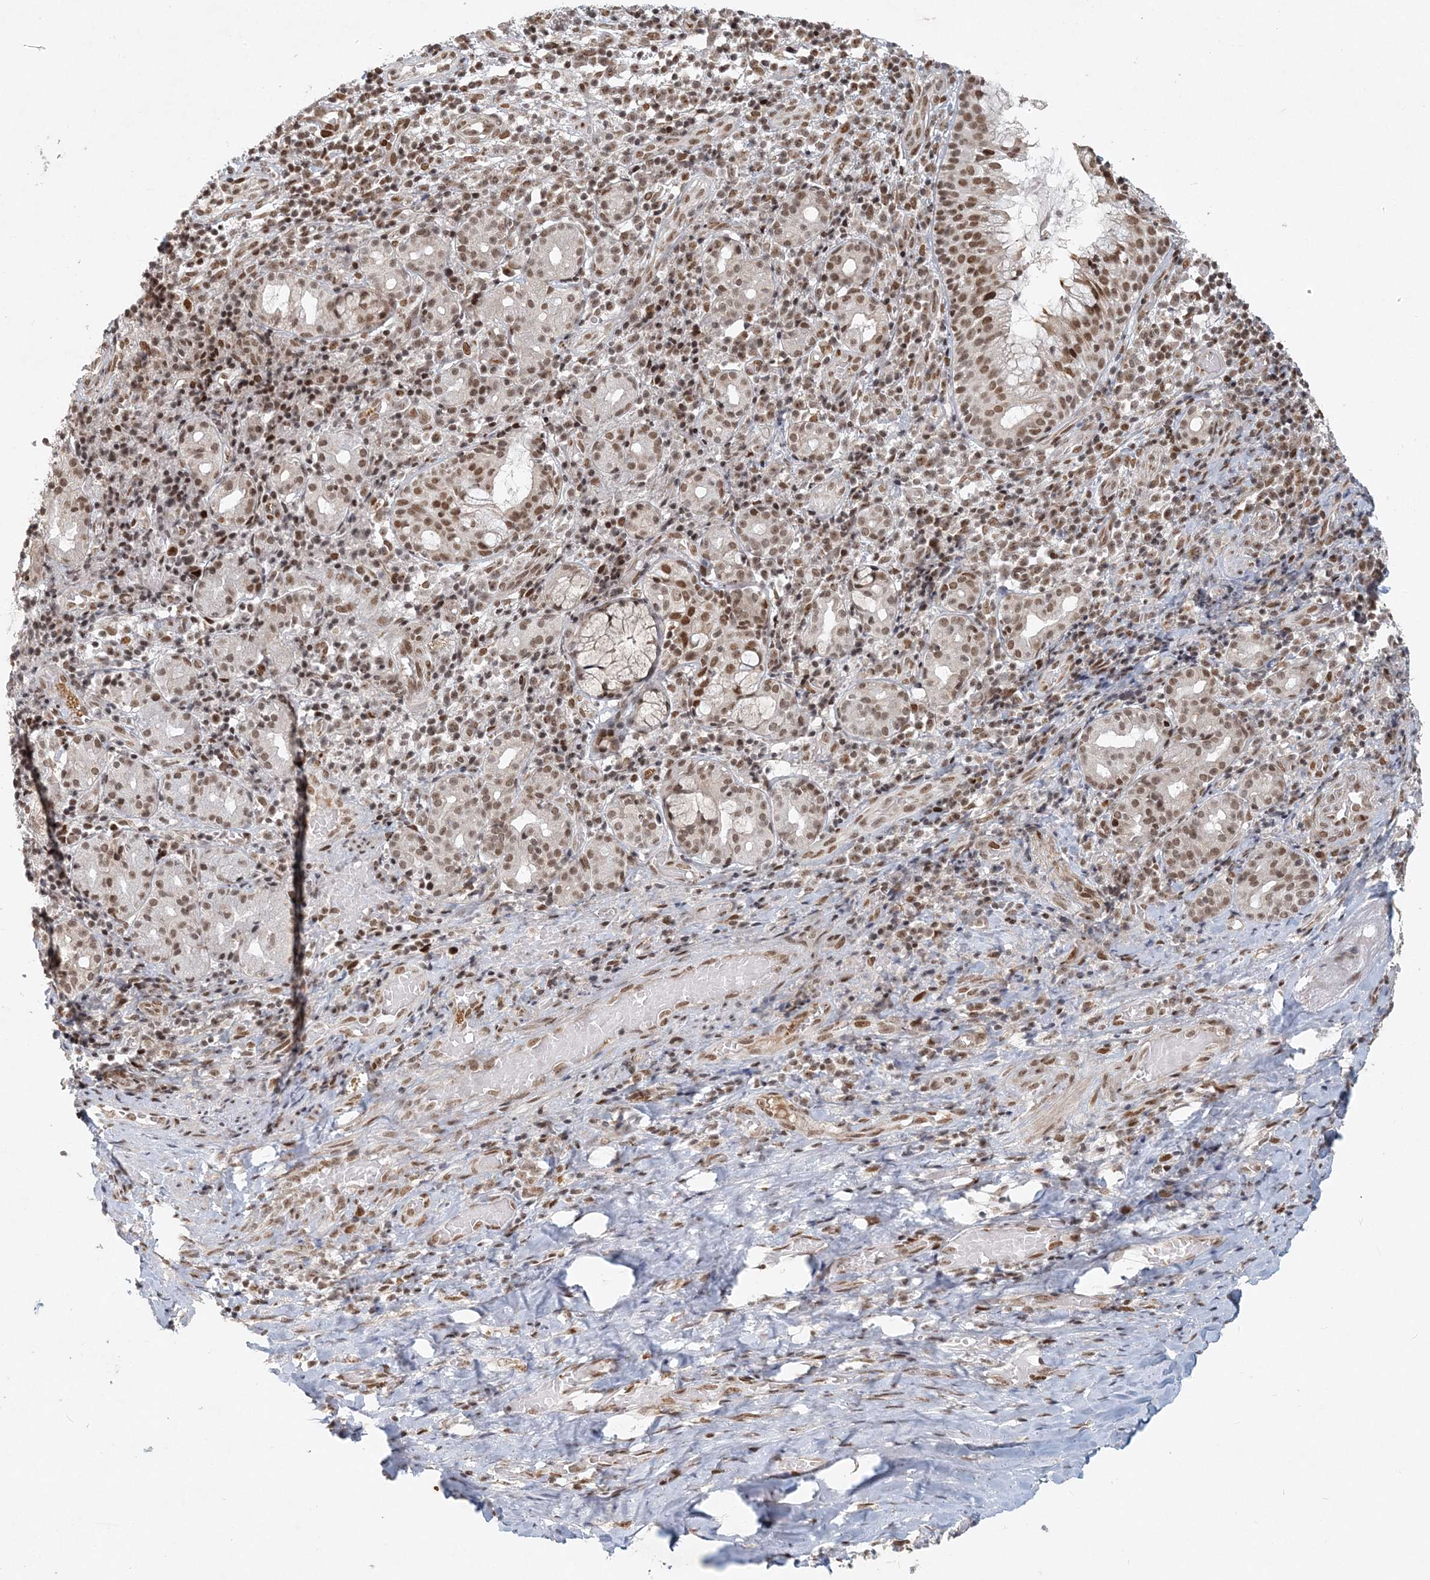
{"staining": {"intensity": "moderate", "quantity": ">75%", "location": "nuclear"}, "tissue": "soft tissue", "cell_type": "Fibroblasts", "image_type": "normal", "snomed": [{"axis": "morphology", "description": "Normal tissue, NOS"}, {"axis": "morphology", "description": "Basal cell carcinoma"}, {"axis": "topography", "description": "Cartilage tissue"}, {"axis": "topography", "description": "Nasopharynx"}, {"axis": "topography", "description": "Oral tissue"}], "caption": "Immunohistochemical staining of unremarkable soft tissue demonstrates moderate nuclear protein positivity in about >75% of fibroblasts.", "gene": "BAZ1B", "patient": {"sex": "female", "age": 77}}